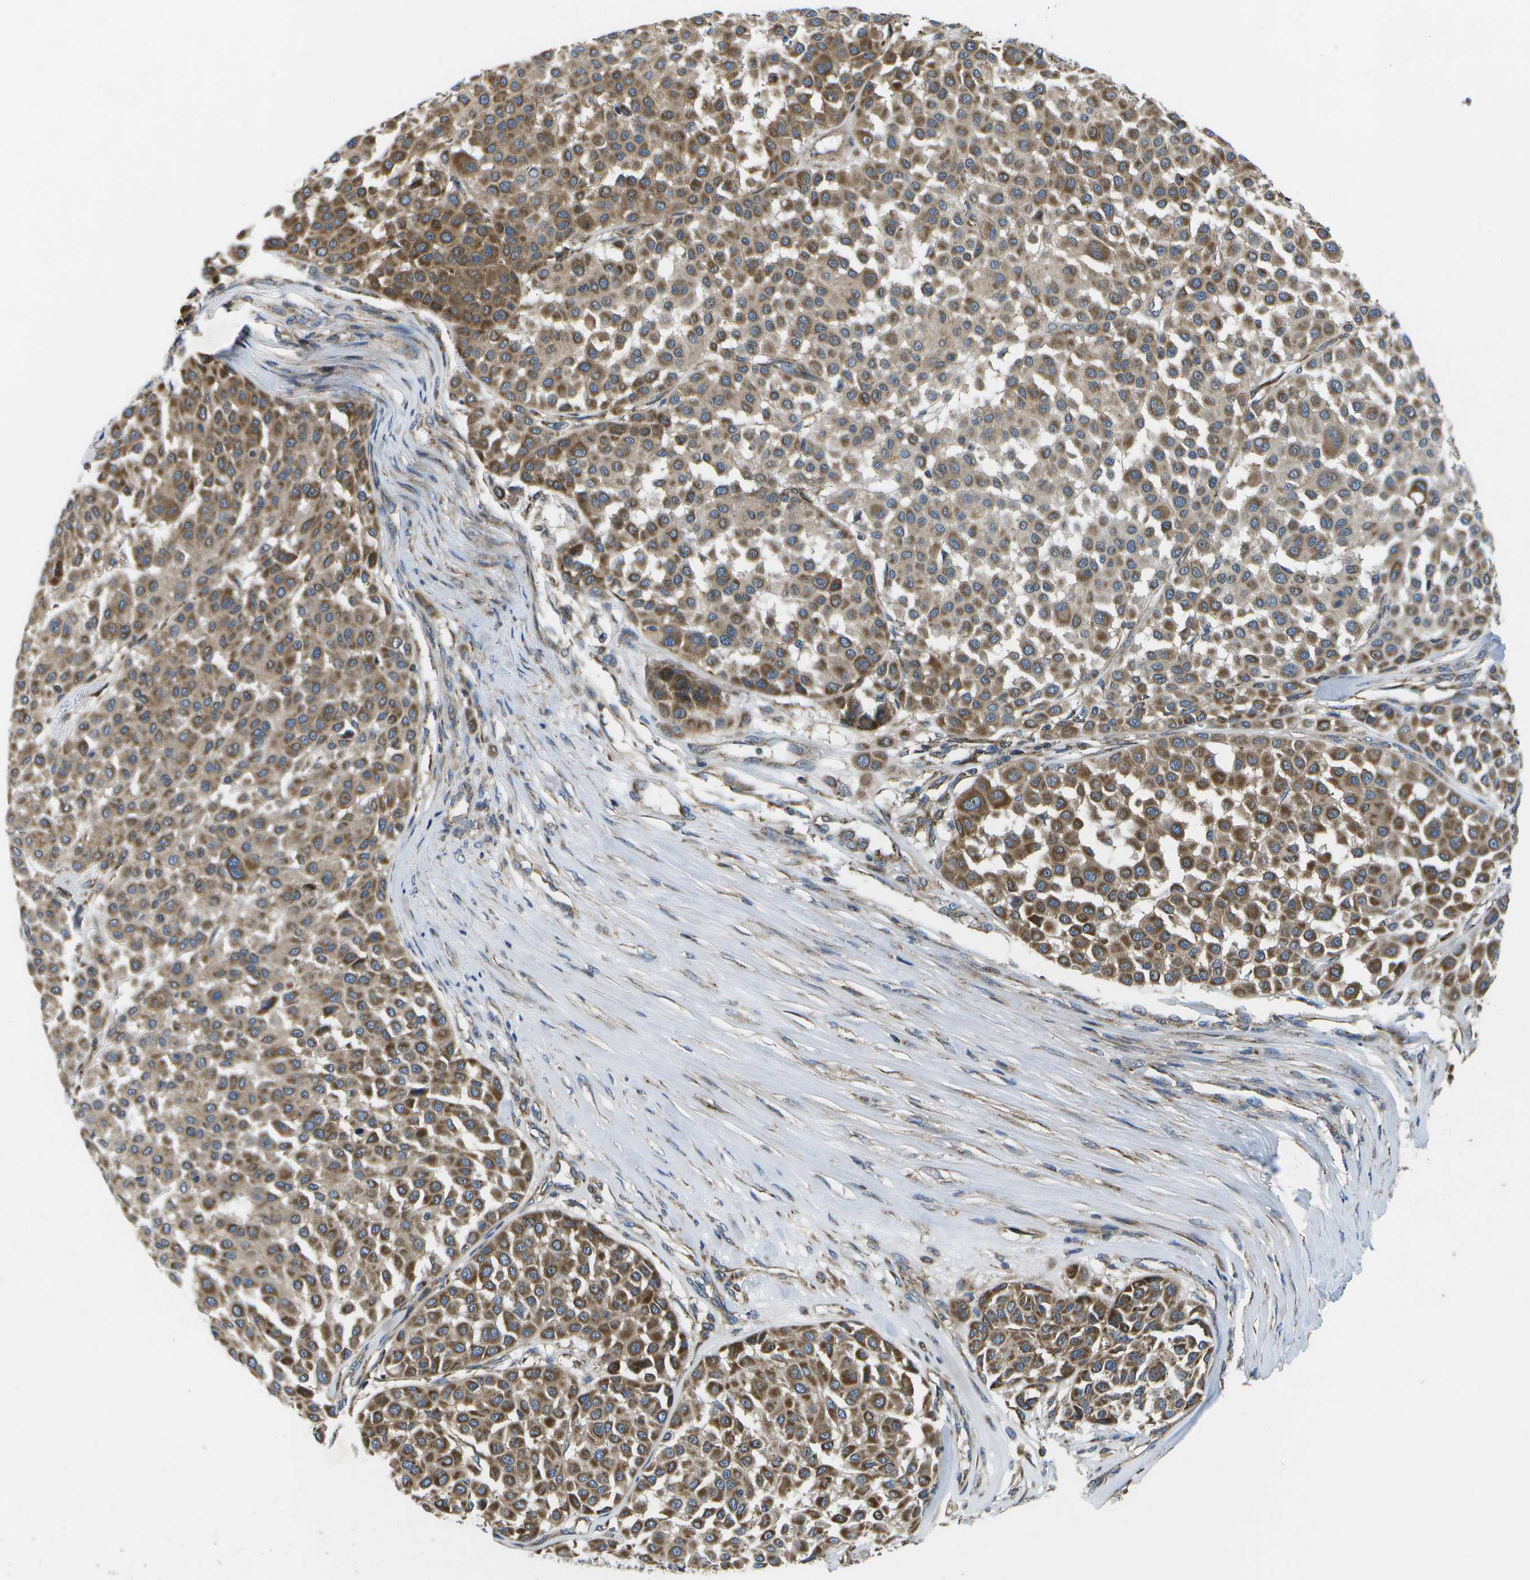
{"staining": {"intensity": "moderate", "quantity": ">75%", "location": "cytoplasmic/membranous"}, "tissue": "melanoma", "cell_type": "Tumor cells", "image_type": "cancer", "snomed": [{"axis": "morphology", "description": "Malignant melanoma, Metastatic site"}, {"axis": "topography", "description": "Soft tissue"}], "caption": "About >75% of tumor cells in human melanoma show moderate cytoplasmic/membranous protein positivity as visualized by brown immunohistochemical staining.", "gene": "MVK", "patient": {"sex": "male", "age": 41}}